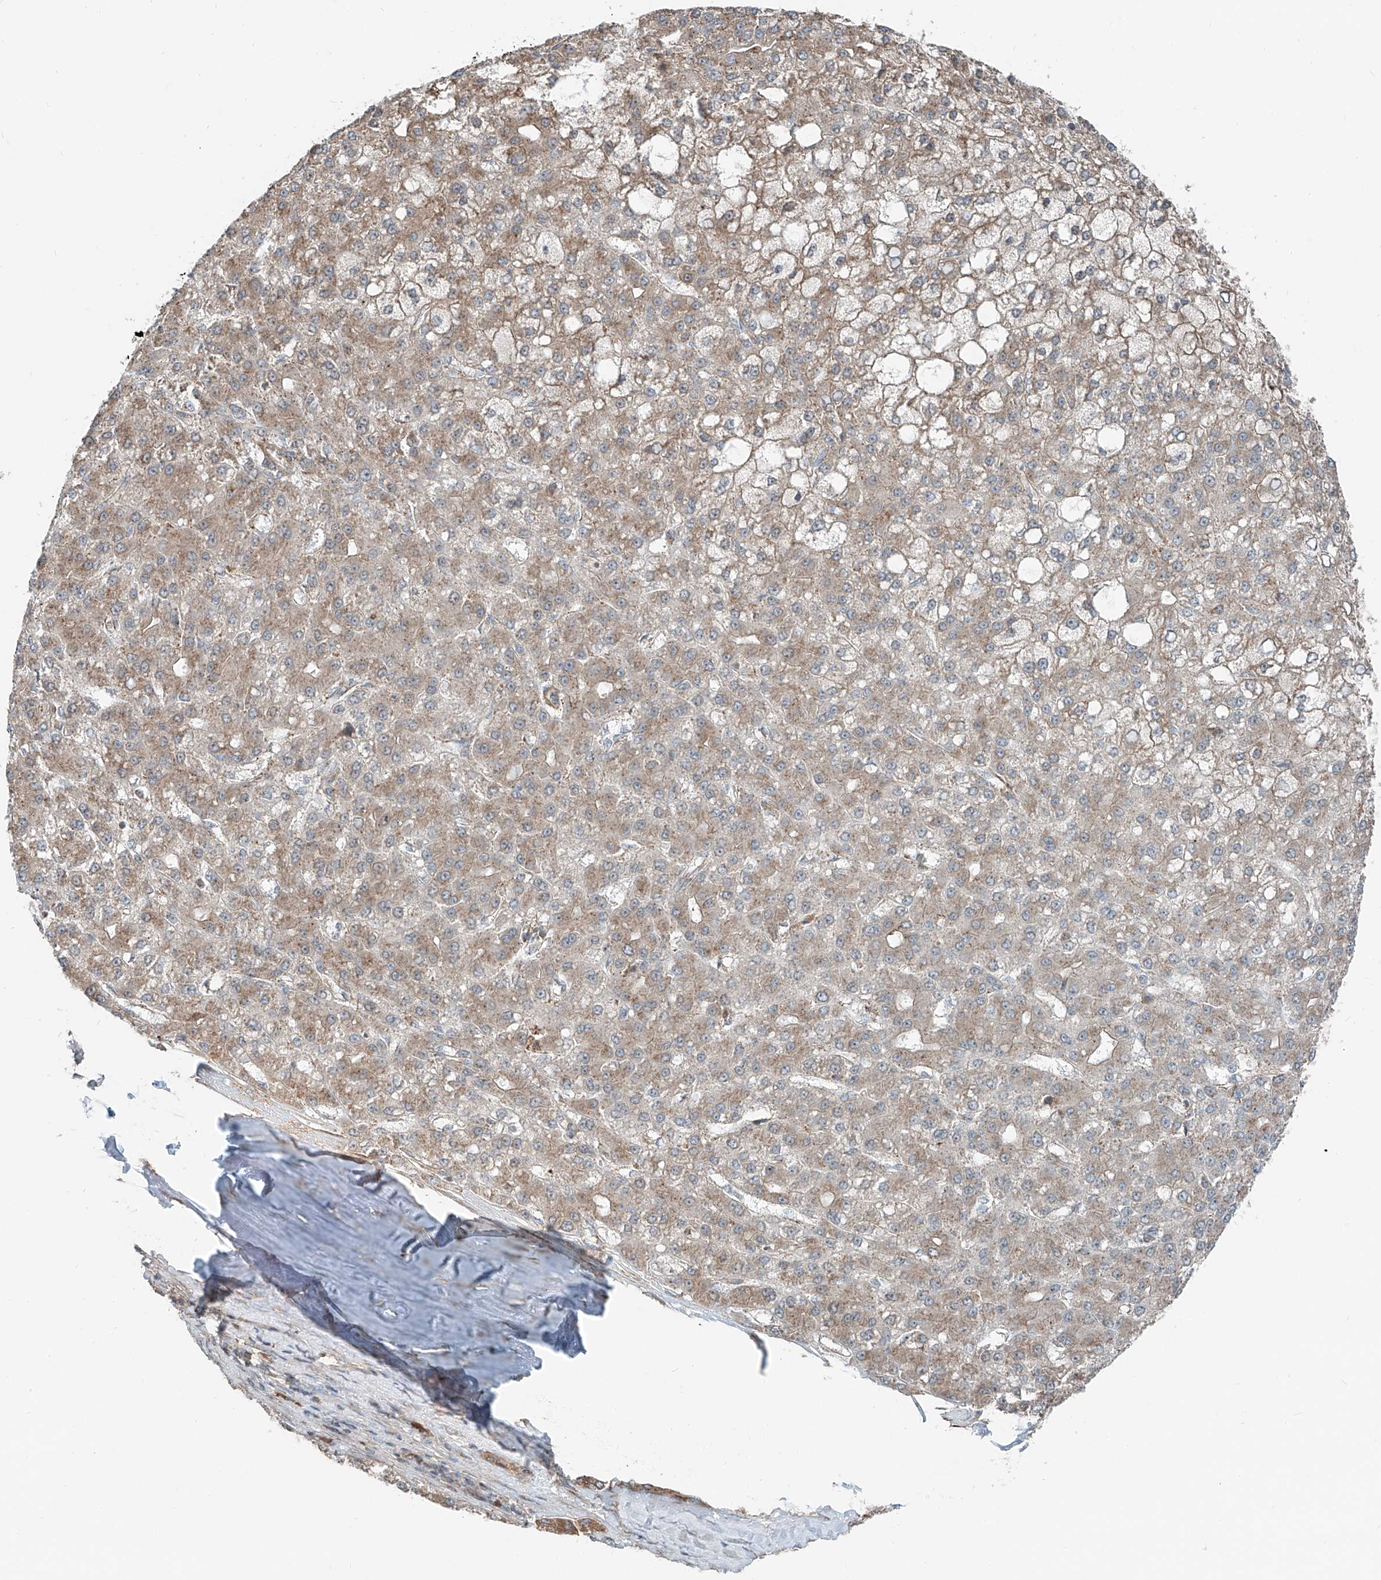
{"staining": {"intensity": "weak", "quantity": ">75%", "location": "cytoplasmic/membranous"}, "tissue": "liver cancer", "cell_type": "Tumor cells", "image_type": "cancer", "snomed": [{"axis": "morphology", "description": "Carcinoma, Hepatocellular, NOS"}, {"axis": "topography", "description": "Liver"}], "caption": "Liver cancer (hepatocellular carcinoma) stained with DAB (3,3'-diaminobenzidine) IHC exhibits low levels of weak cytoplasmic/membranous expression in approximately >75% of tumor cells.", "gene": "CEP162", "patient": {"sex": "male", "age": 67}}